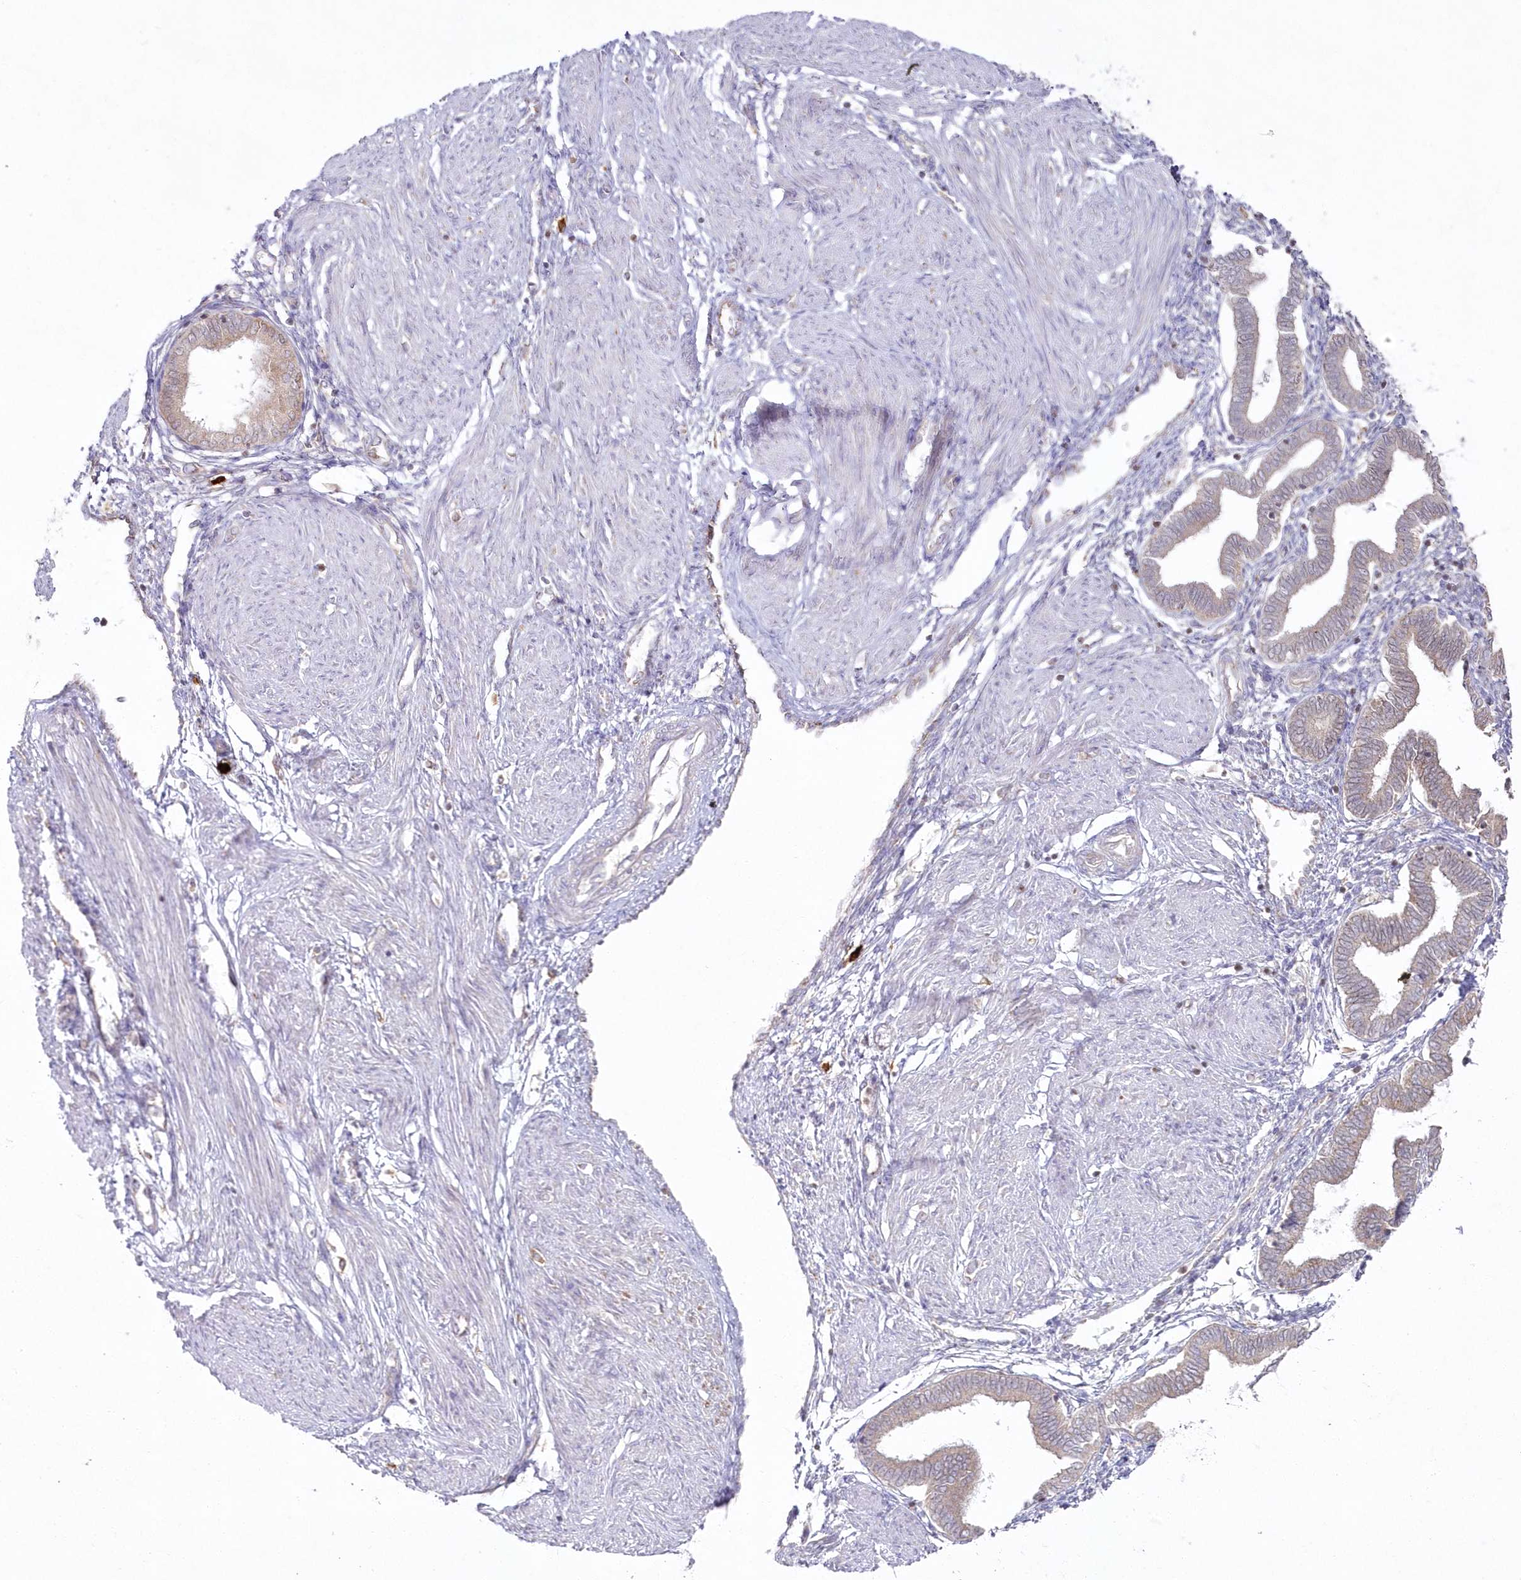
{"staining": {"intensity": "negative", "quantity": "none", "location": "none"}, "tissue": "endometrium", "cell_type": "Cells in endometrial stroma", "image_type": "normal", "snomed": [{"axis": "morphology", "description": "Normal tissue, NOS"}, {"axis": "topography", "description": "Endometrium"}], "caption": "Benign endometrium was stained to show a protein in brown. There is no significant expression in cells in endometrial stroma. (DAB (3,3'-diaminobenzidine) immunohistochemistry (IHC), high magnification).", "gene": "ARSB", "patient": {"sex": "female", "age": 53}}